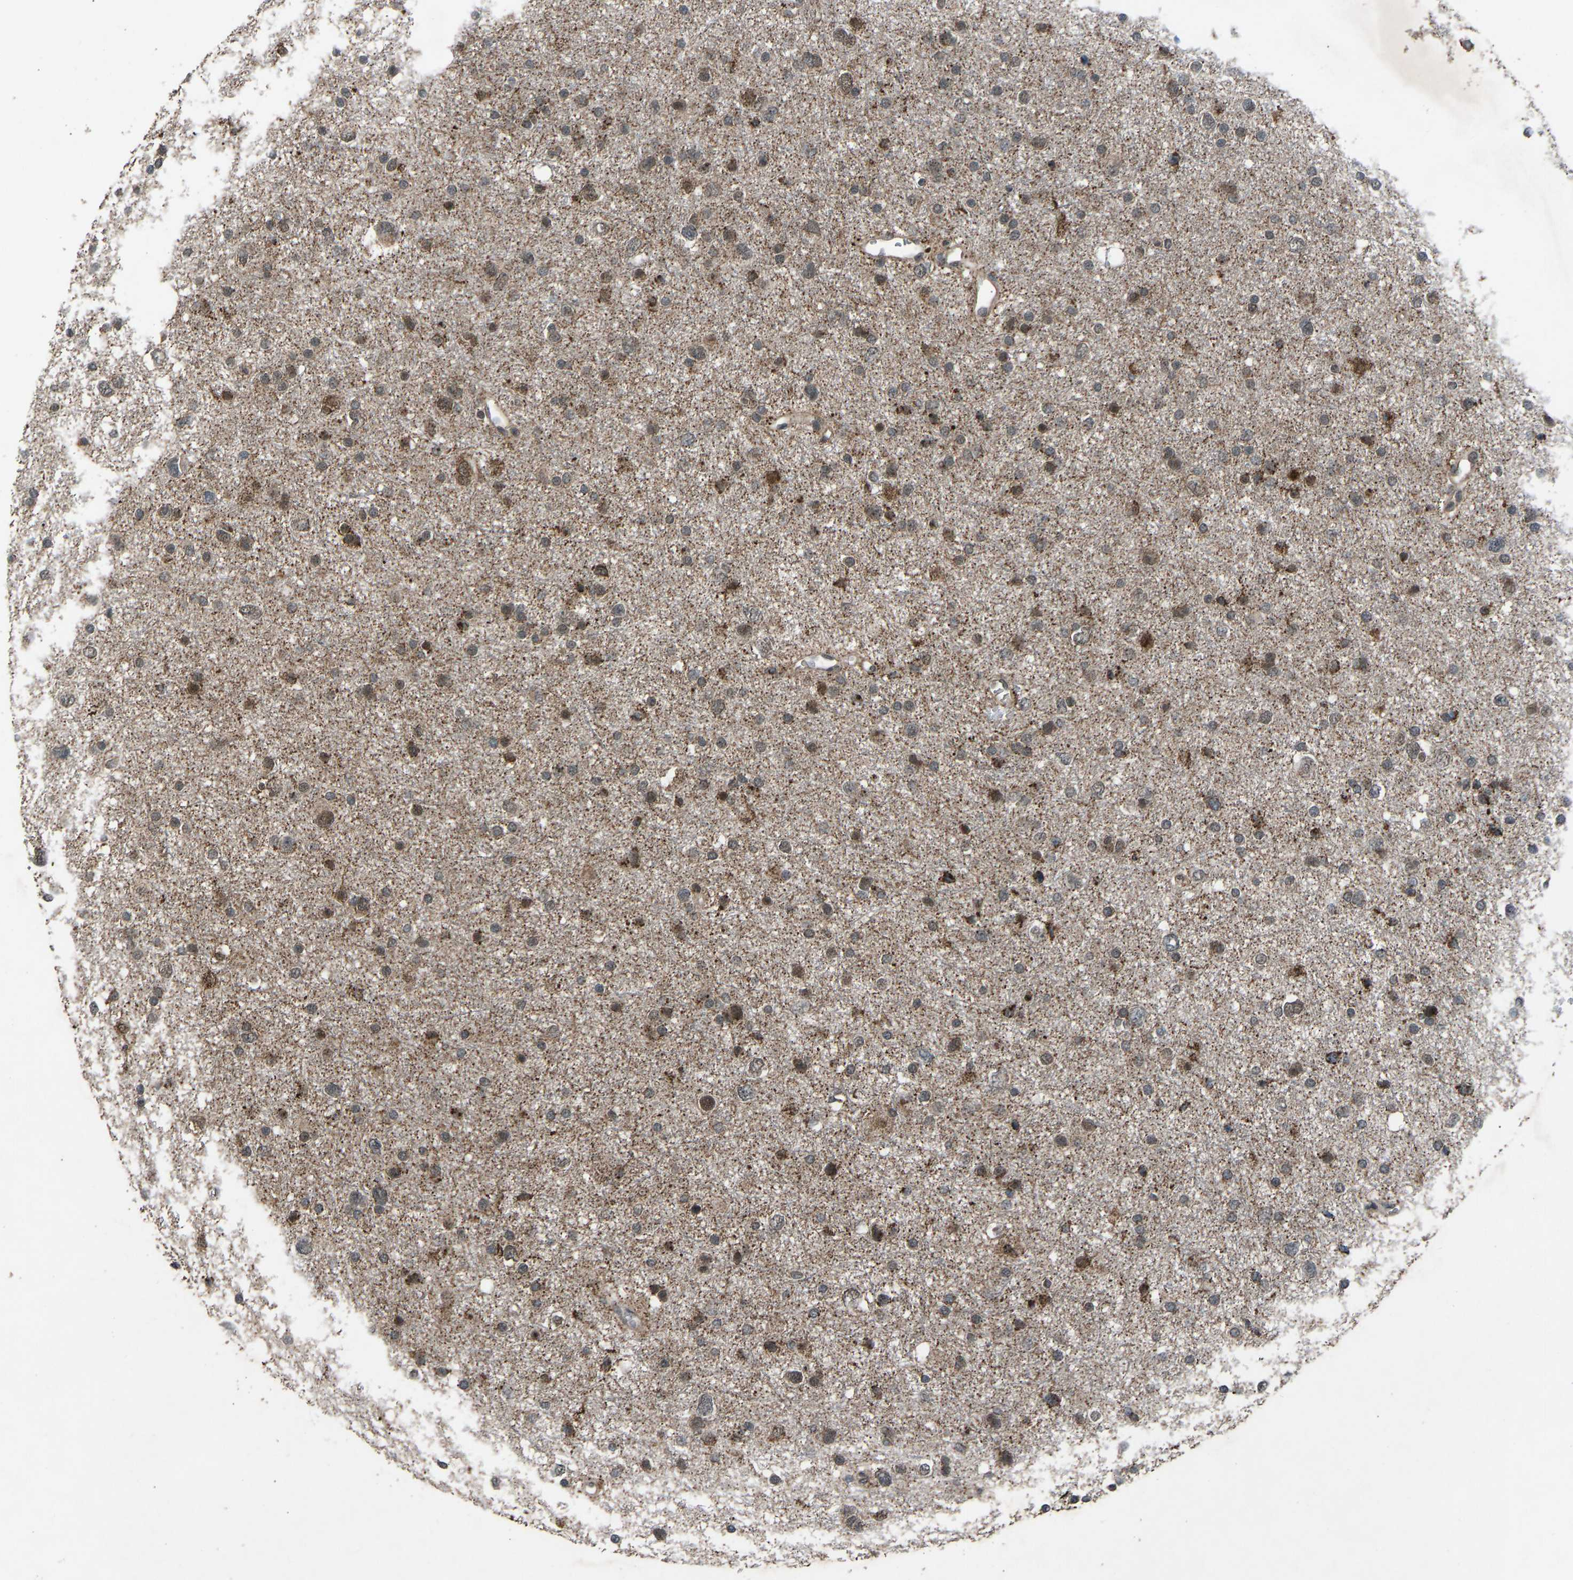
{"staining": {"intensity": "moderate", "quantity": ">75%", "location": "cytoplasmic/membranous"}, "tissue": "glioma", "cell_type": "Tumor cells", "image_type": "cancer", "snomed": [{"axis": "morphology", "description": "Glioma, malignant, Low grade"}, {"axis": "topography", "description": "Brain"}], "caption": "High-magnification brightfield microscopy of glioma stained with DAB (3,3'-diaminobenzidine) (brown) and counterstained with hematoxylin (blue). tumor cells exhibit moderate cytoplasmic/membranous expression is seen in about>75% of cells. The protein of interest is shown in brown color, while the nuclei are stained blue.", "gene": "SLC43A1", "patient": {"sex": "female", "age": 37}}